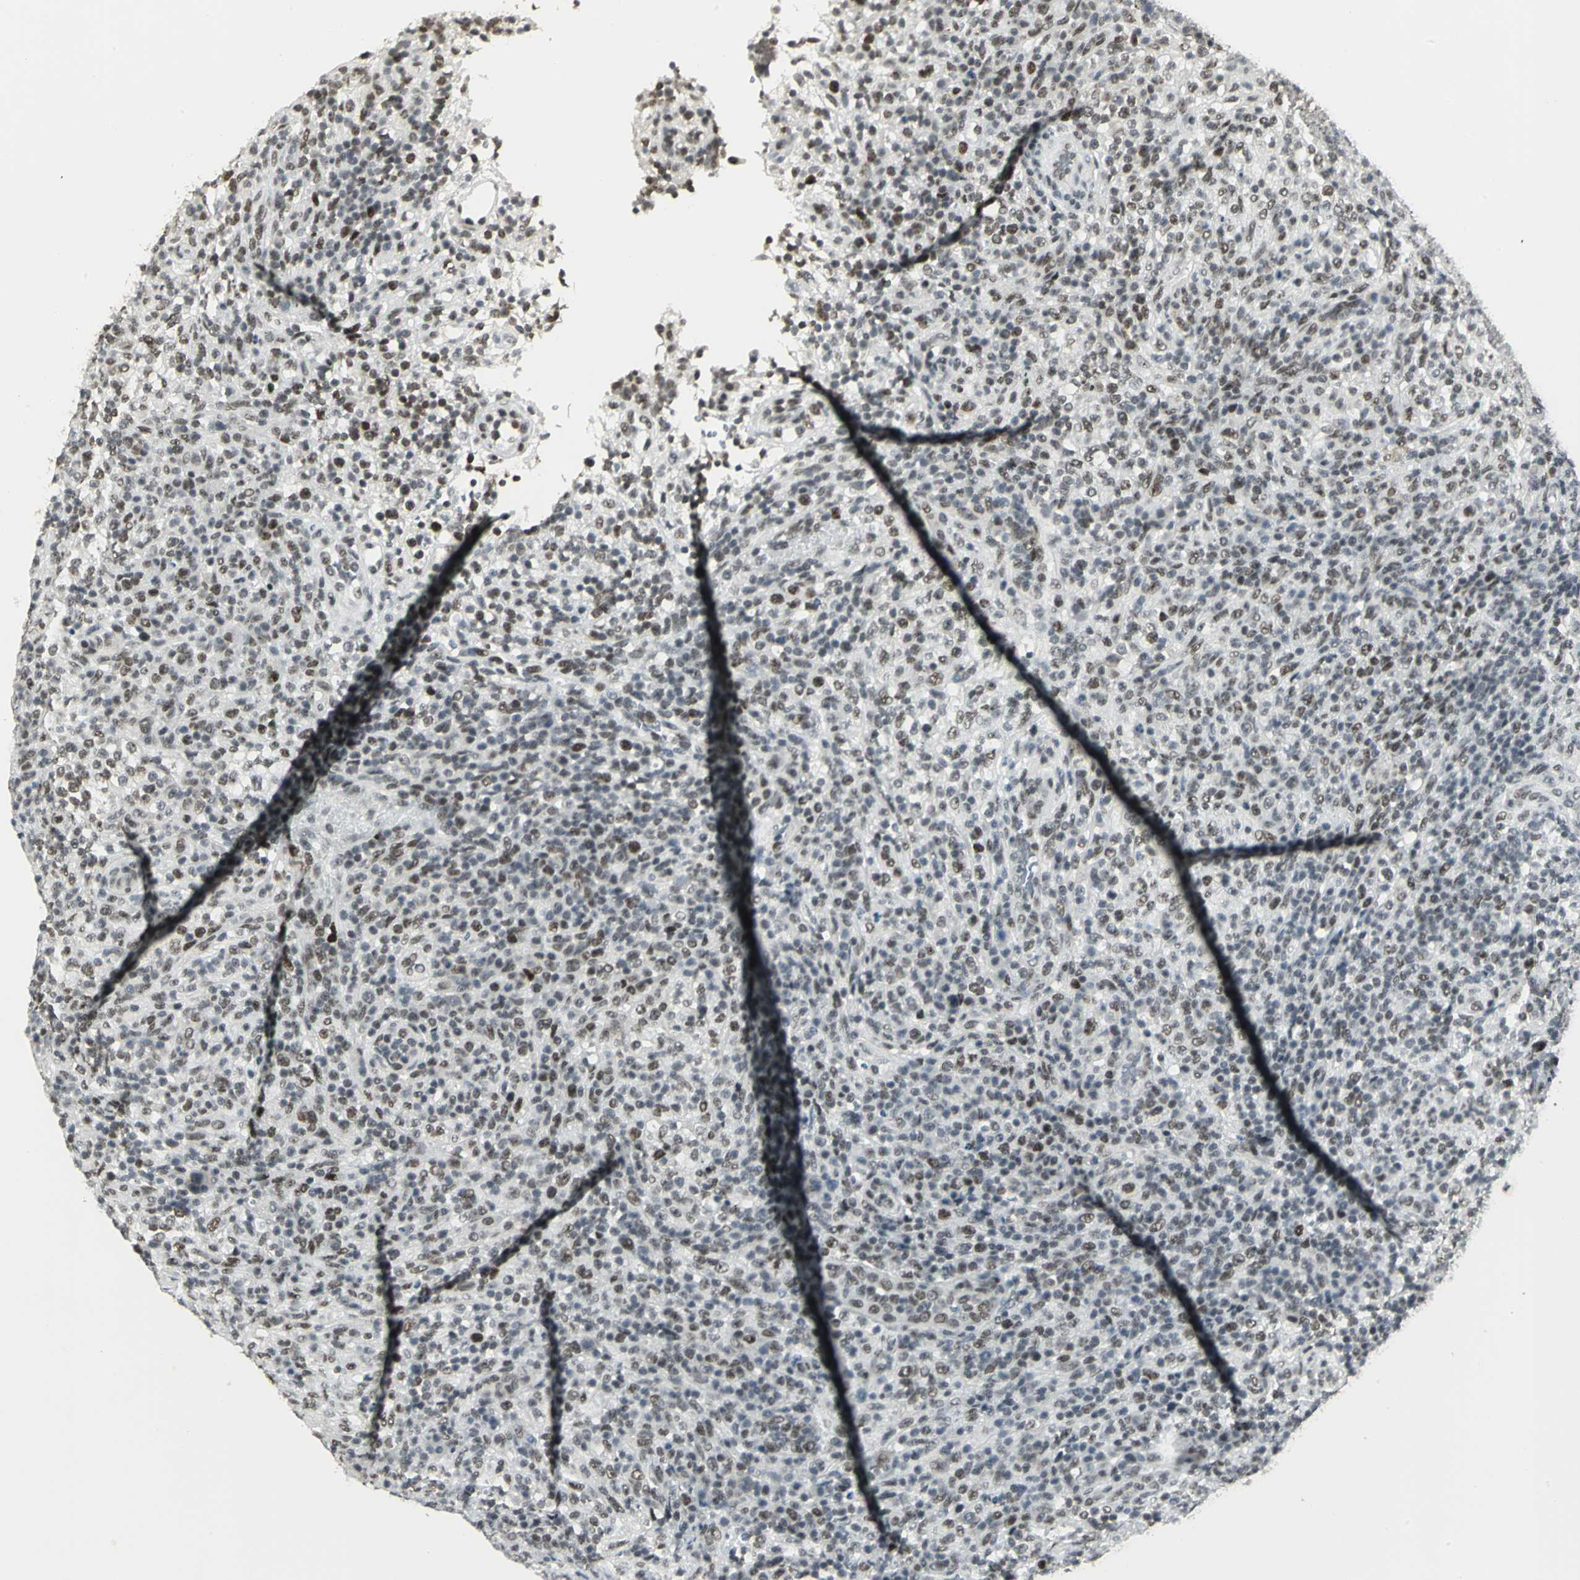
{"staining": {"intensity": "weak", "quantity": "25%-75%", "location": "nuclear"}, "tissue": "lymphoma", "cell_type": "Tumor cells", "image_type": "cancer", "snomed": [{"axis": "morphology", "description": "Malignant lymphoma, non-Hodgkin's type, High grade"}, {"axis": "topography", "description": "Lymph node"}], "caption": "DAB immunohistochemical staining of high-grade malignant lymphoma, non-Hodgkin's type demonstrates weak nuclear protein staining in about 25%-75% of tumor cells.", "gene": "CBX3", "patient": {"sex": "female", "age": 76}}